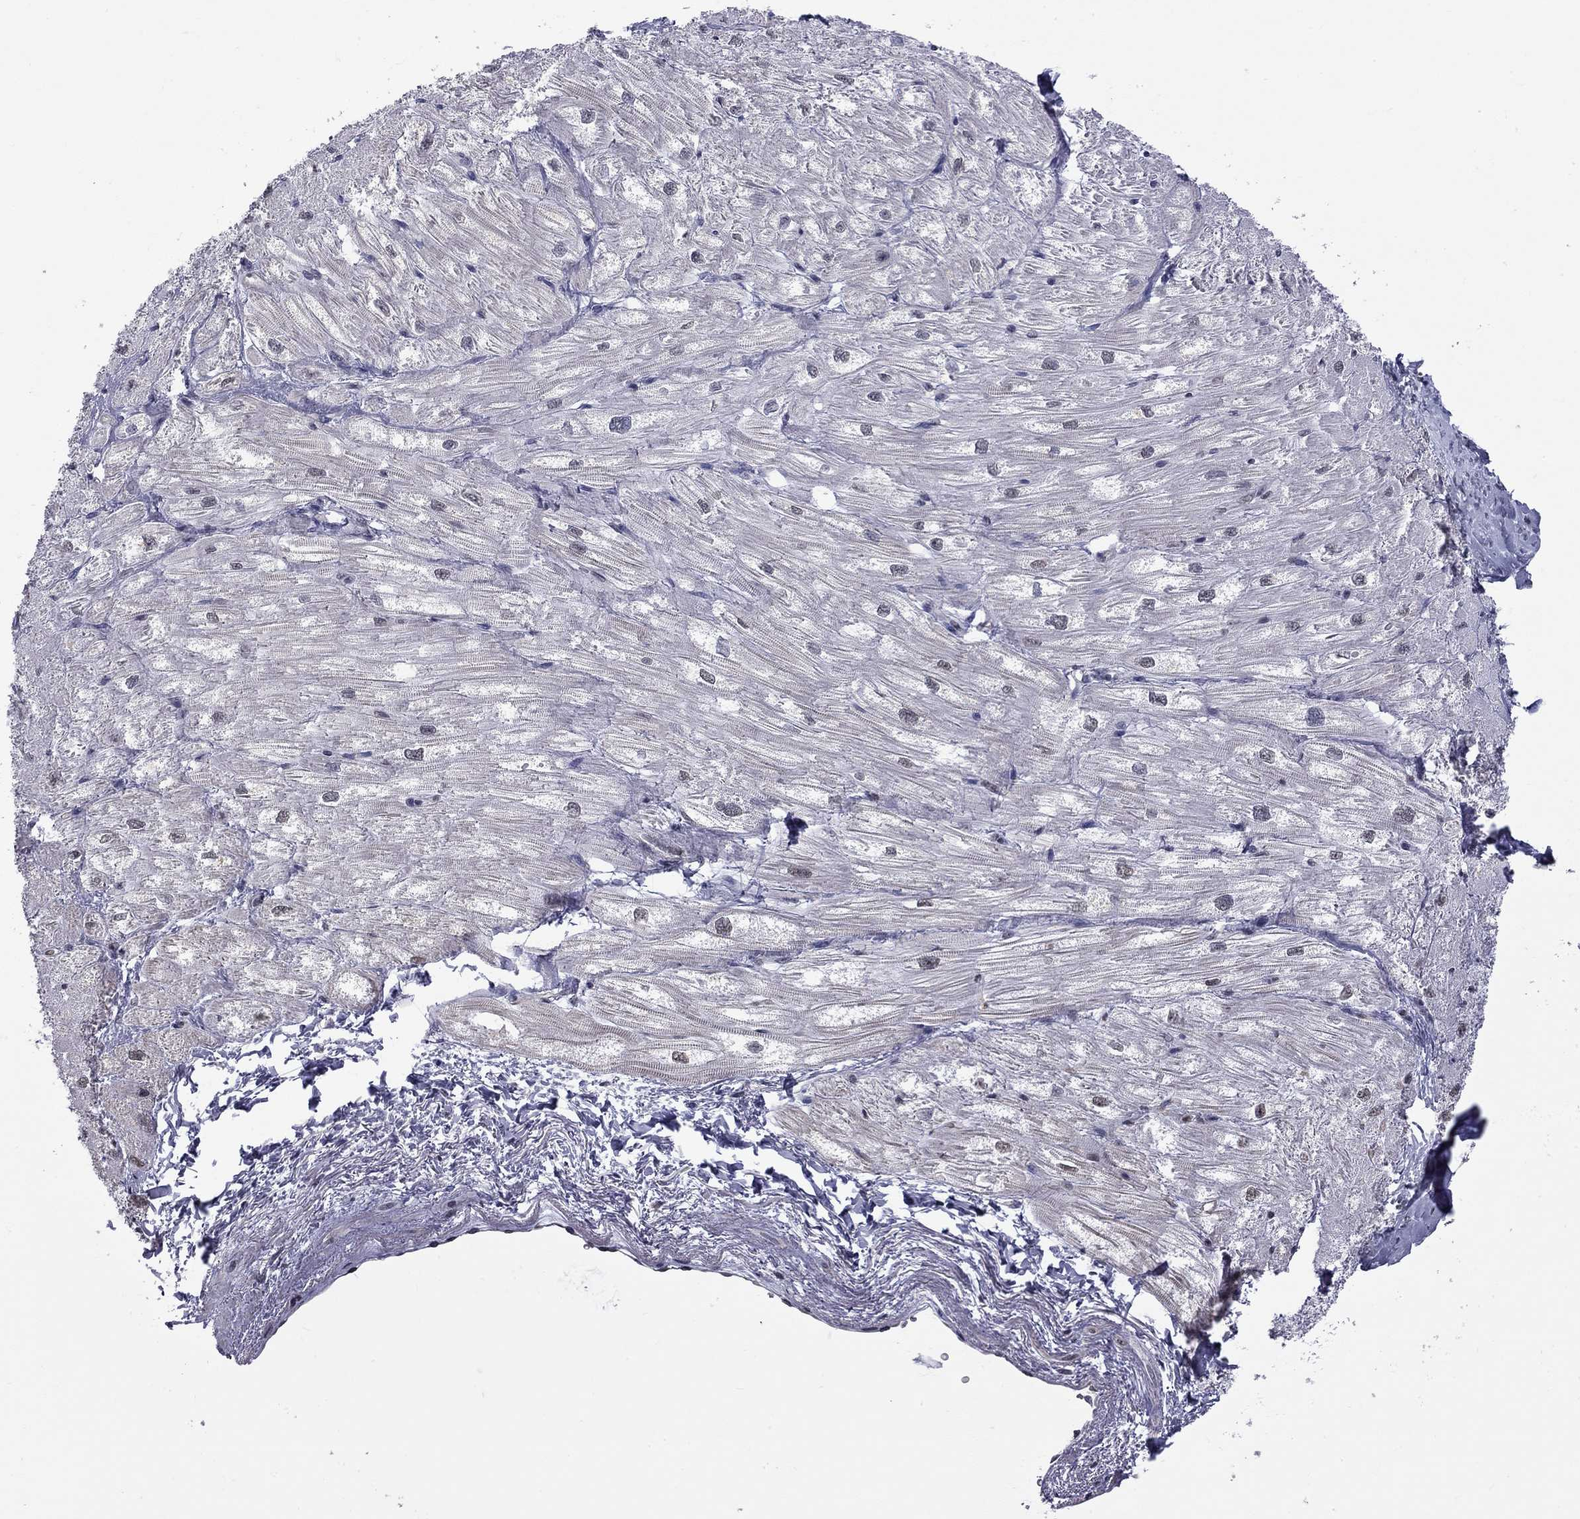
{"staining": {"intensity": "negative", "quantity": "none", "location": "none"}, "tissue": "heart muscle", "cell_type": "Cardiomyocytes", "image_type": "normal", "snomed": [{"axis": "morphology", "description": "Normal tissue, NOS"}, {"axis": "topography", "description": "Heart"}], "caption": "A histopathology image of human heart muscle is negative for staining in cardiomyocytes. (DAB immunohistochemistry visualized using brightfield microscopy, high magnification).", "gene": "RFWD3", "patient": {"sex": "male", "age": 57}}